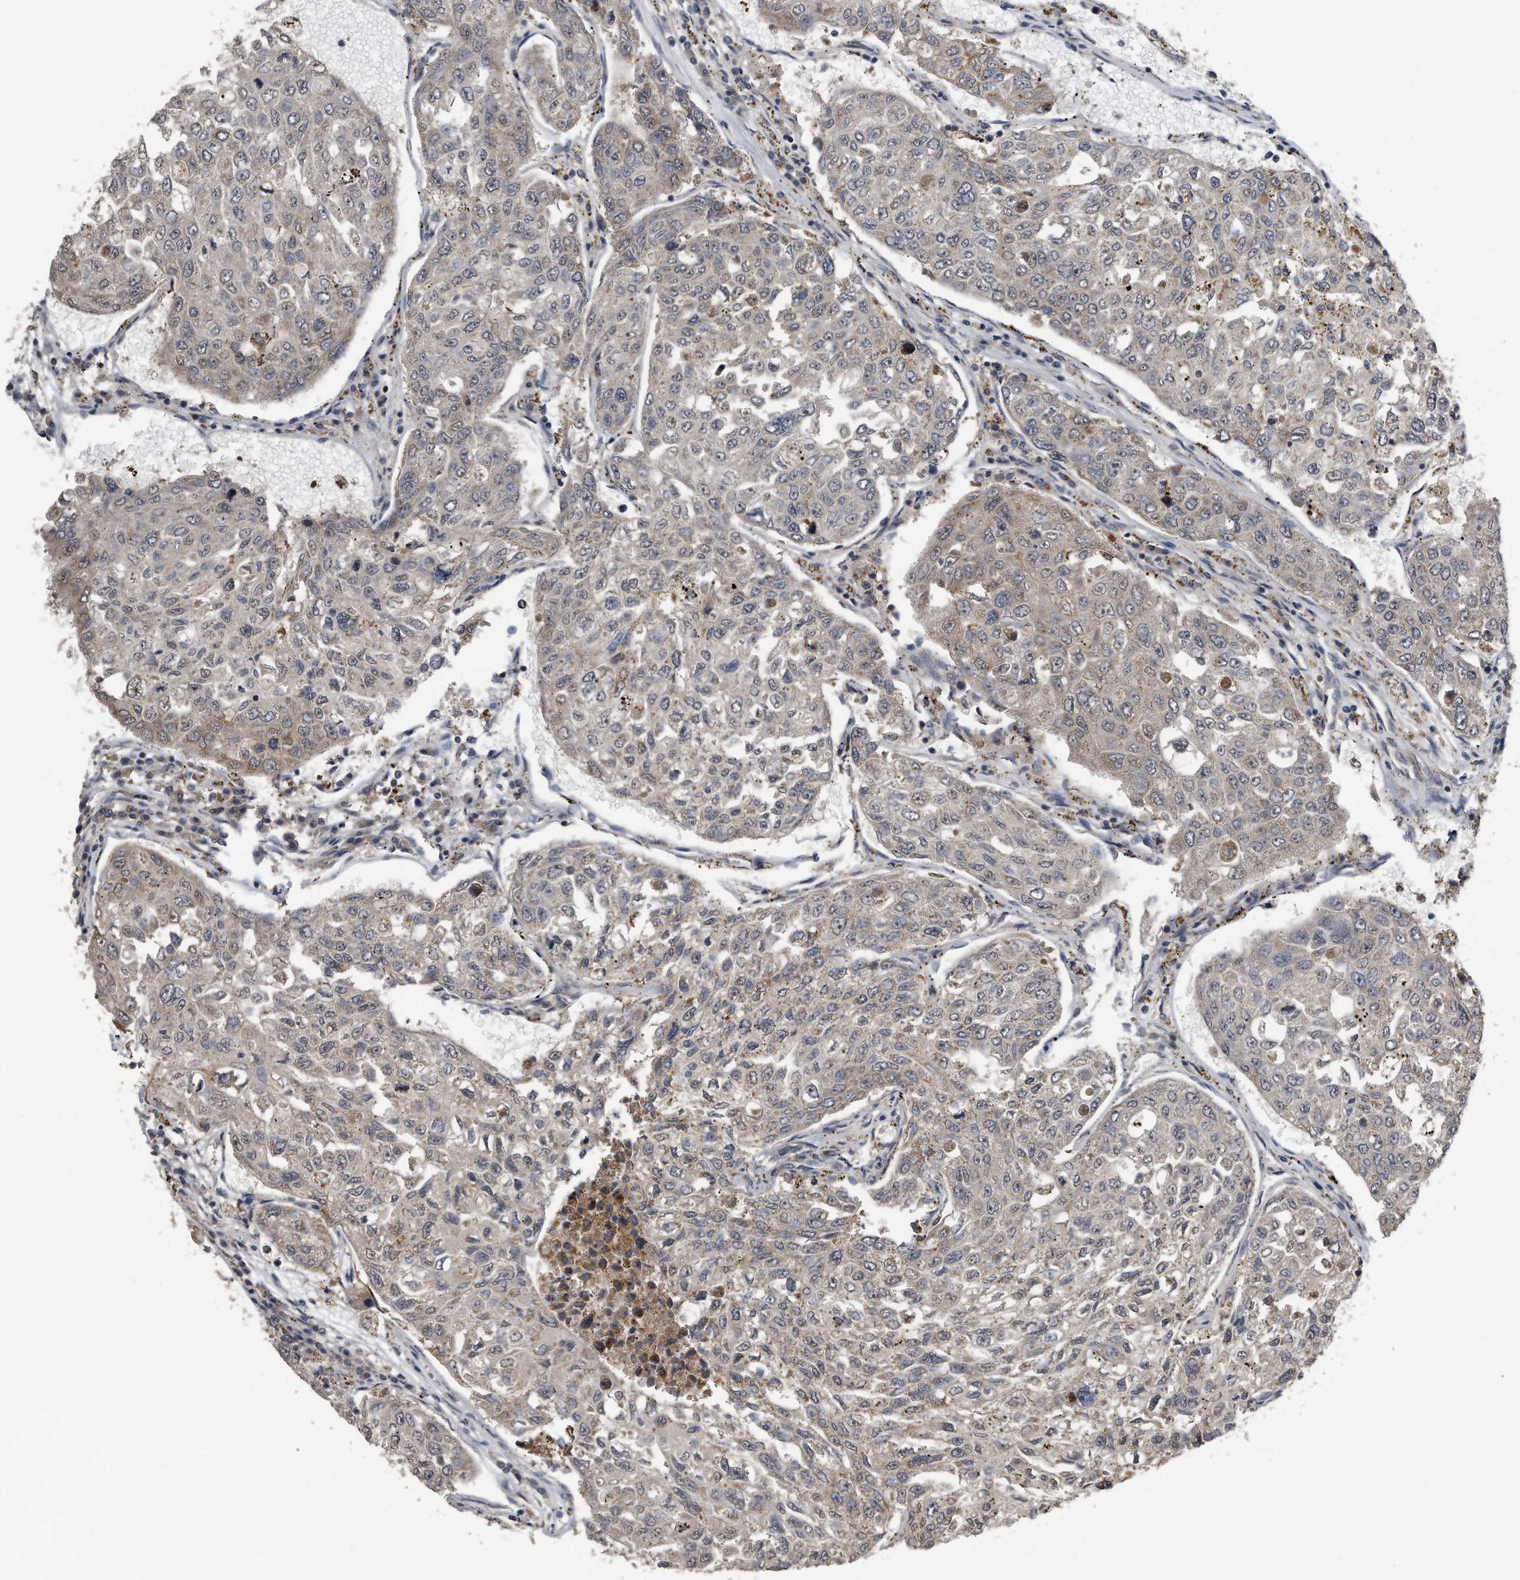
{"staining": {"intensity": "negative", "quantity": "none", "location": "none"}, "tissue": "urothelial cancer", "cell_type": "Tumor cells", "image_type": "cancer", "snomed": [{"axis": "morphology", "description": "Urothelial carcinoma, High grade"}, {"axis": "topography", "description": "Lymph node"}, {"axis": "topography", "description": "Urinary bladder"}], "caption": "Tumor cells show no significant protein positivity in urothelial cancer. Brightfield microscopy of IHC stained with DAB (3,3'-diaminobenzidine) (brown) and hematoxylin (blue), captured at high magnification.", "gene": "LYRM4", "patient": {"sex": "male", "age": 51}}